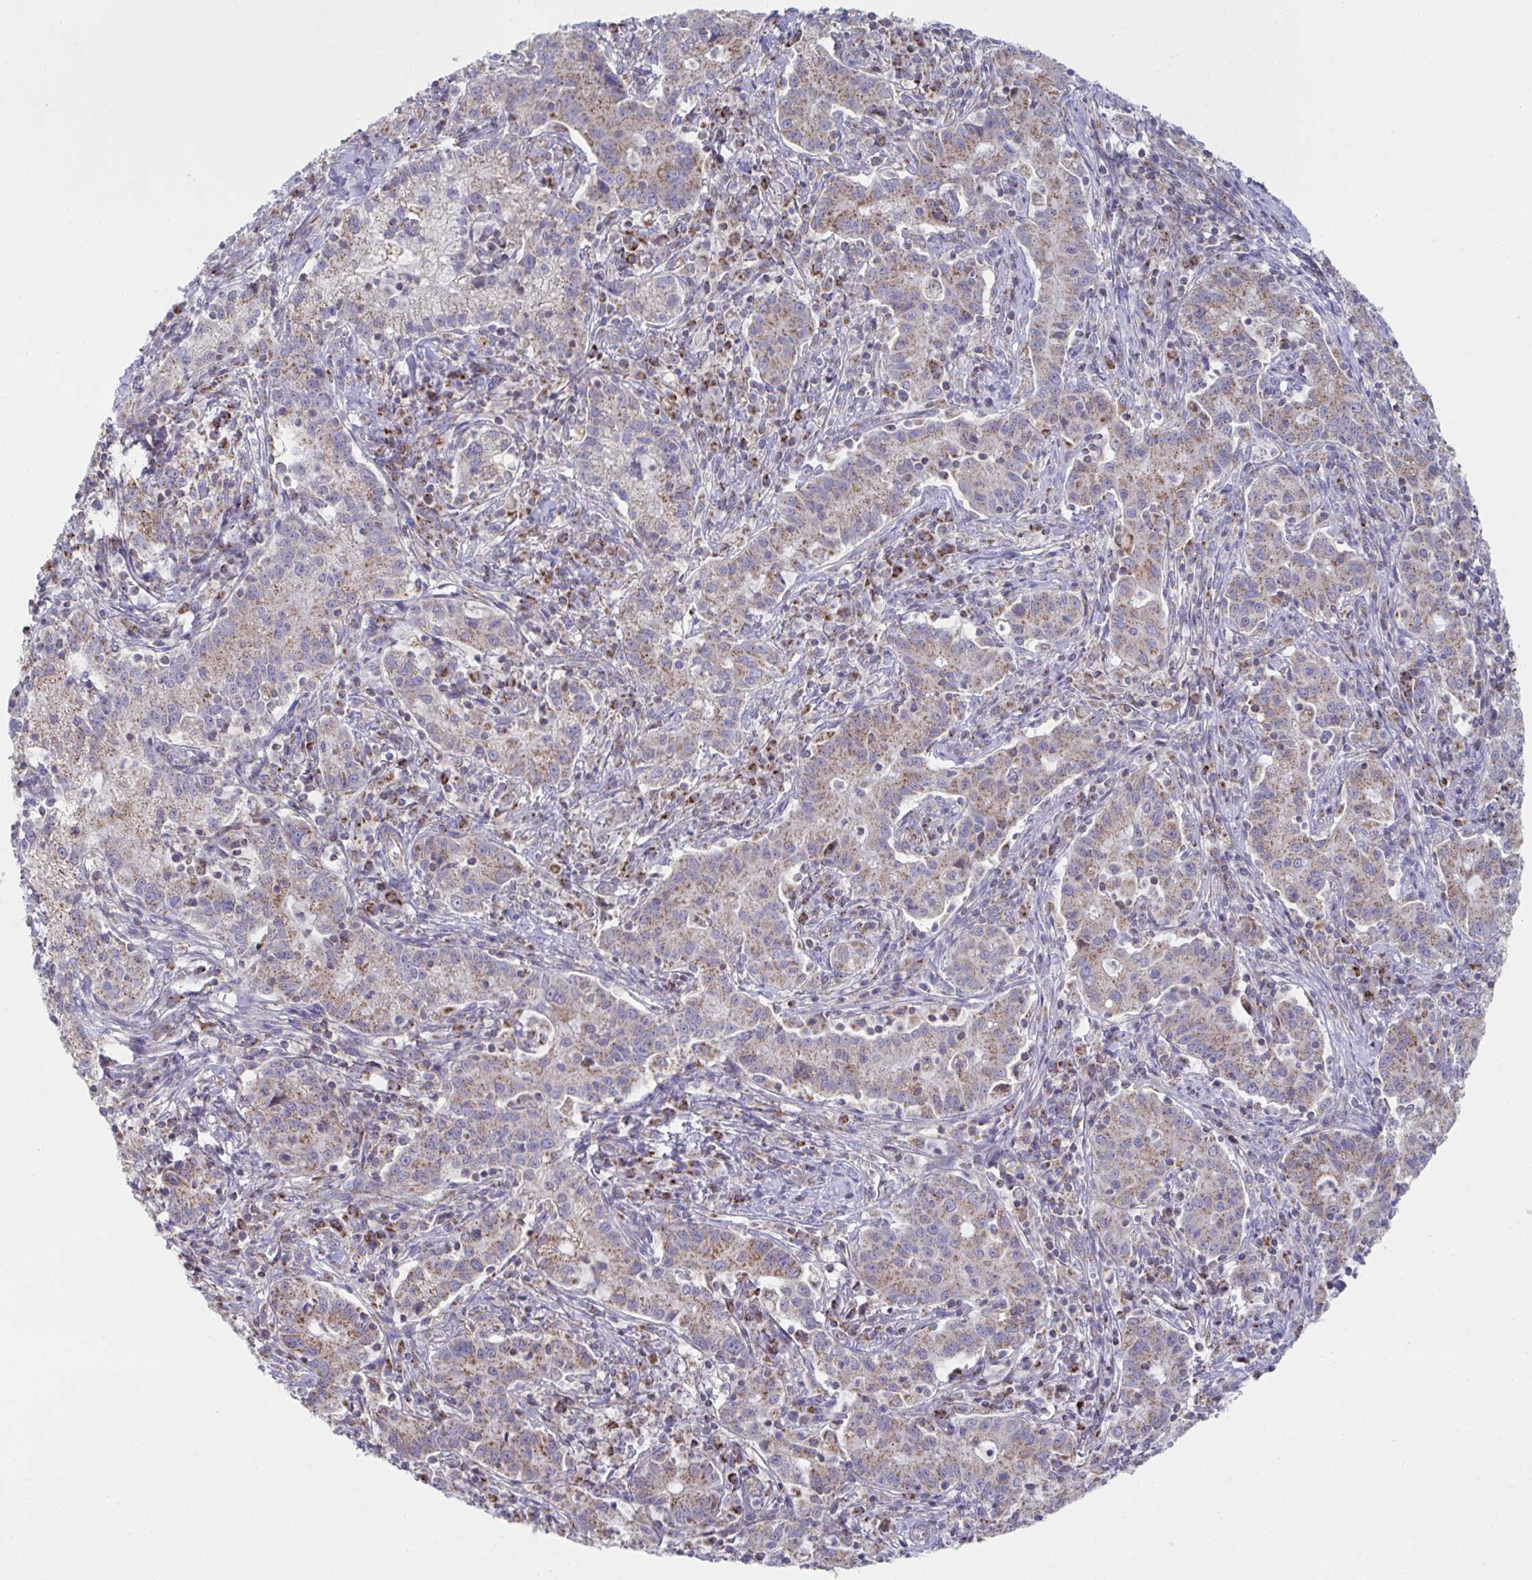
{"staining": {"intensity": "moderate", "quantity": "25%-75%", "location": "cytoplasmic/membranous"}, "tissue": "cervical cancer", "cell_type": "Tumor cells", "image_type": "cancer", "snomed": [{"axis": "morphology", "description": "Normal tissue, NOS"}, {"axis": "morphology", "description": "Adenocarcinoma, NOS"}, {"axis": "topography", "description": "Cervix"}], "caption": "Tumor cells demonstrate moderate cytoplasmic/membranous expression in about 25%-75% of cells in cervical cancer (adenocarcinoma). The protein of interest is stained brown, and the nuclei are stained in blue (DAB (3,3'-diaminobenzidine) IHC with brightfield microscopy, high magnification).", "gene": "NDUFA7", "patient": {"sex": "female", "age": 44}}